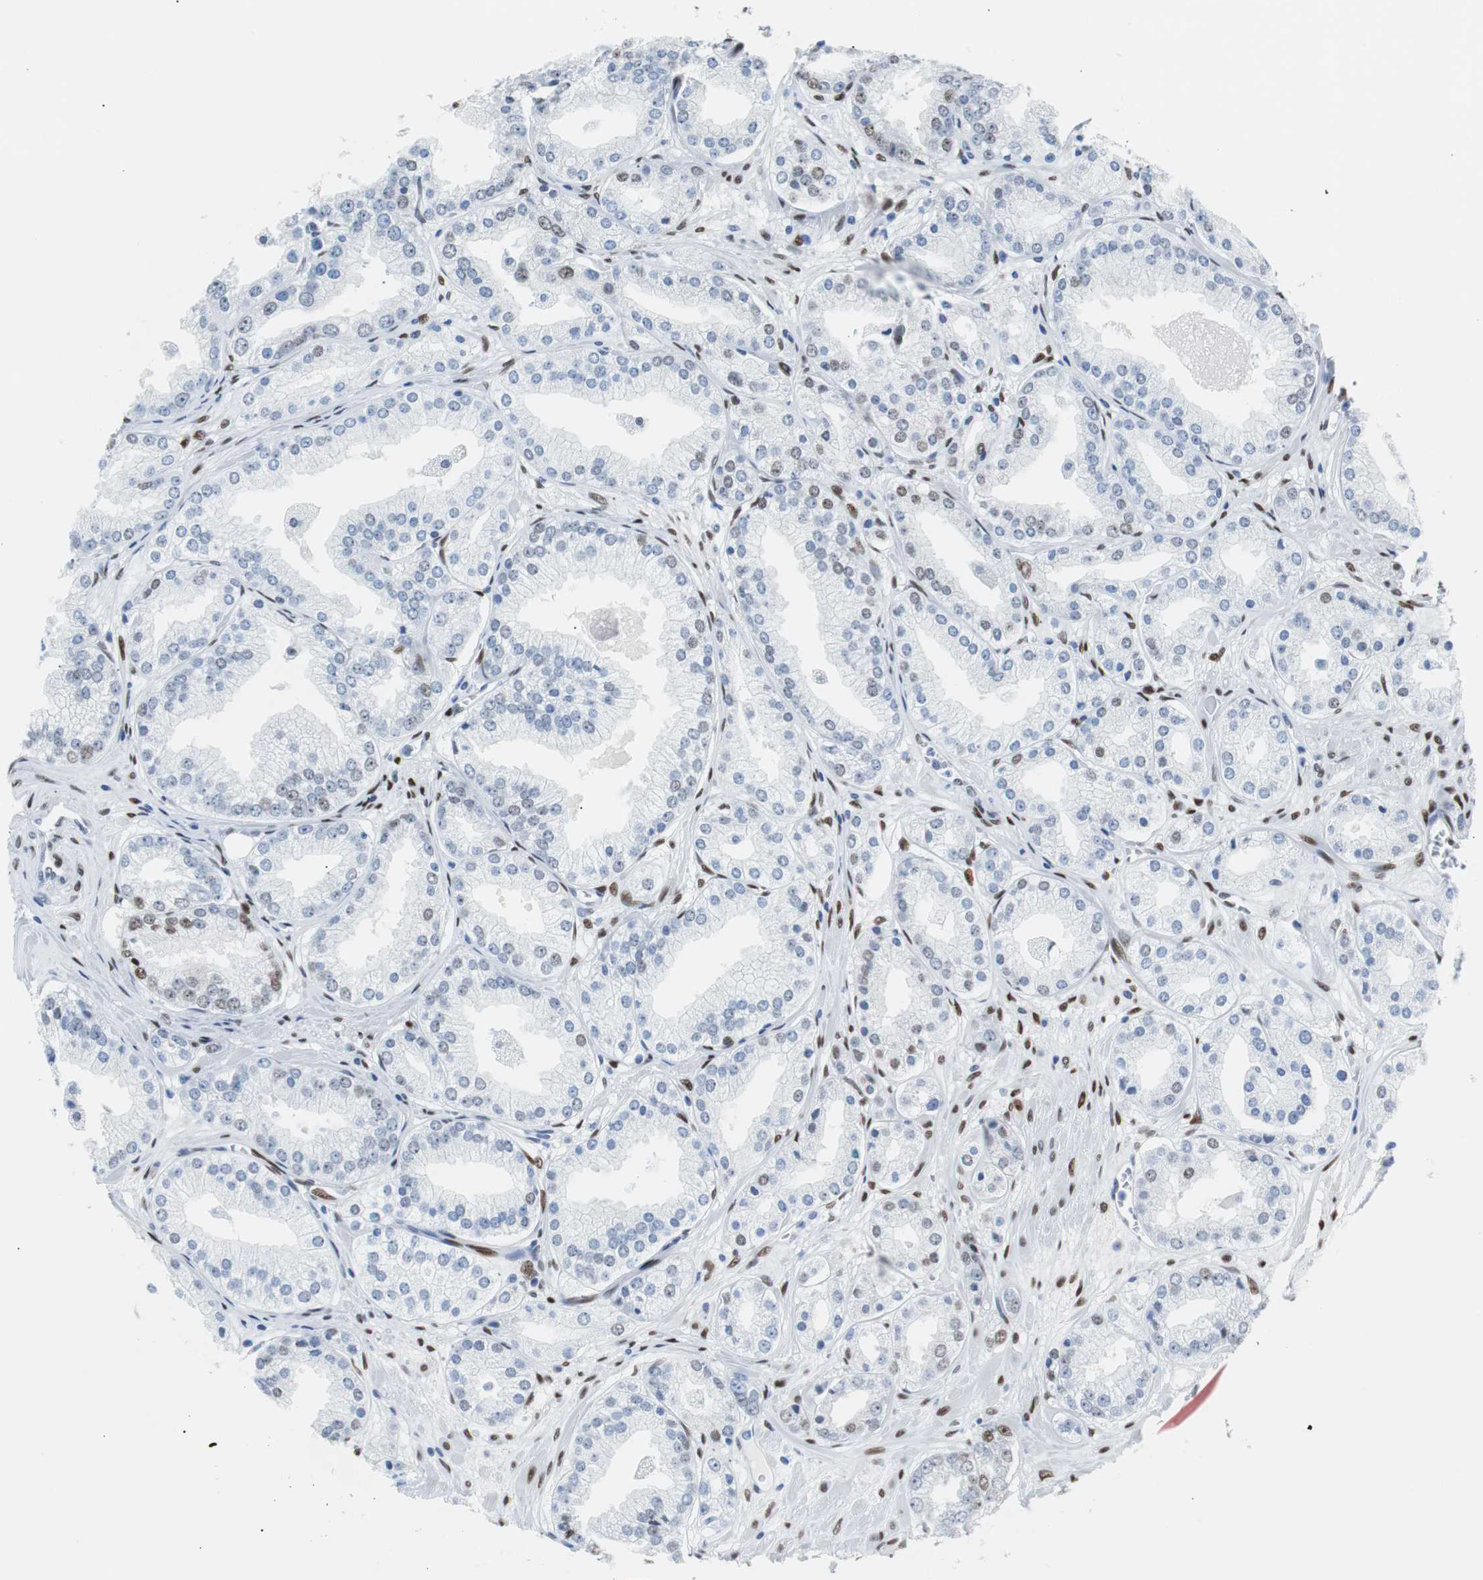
{"staining": {"intensity": "weak", "quantity": "<25%", "location": "nuclear"}, "tissue": "prostate cancer", "cell_type": "Tumor cells", "image_type": "cancer", "snomed": [{"axis": "morphology", "description": "Adenocarcinoma, High grade"}, {"axis": "topography", "description": "Prostate"}], "caption": "Tumor cells are negative for protein expression in human high-grade adenocarcinoma (prostate).", "gene": "JUN", "patient": {"sex": "male", "age": 61}}